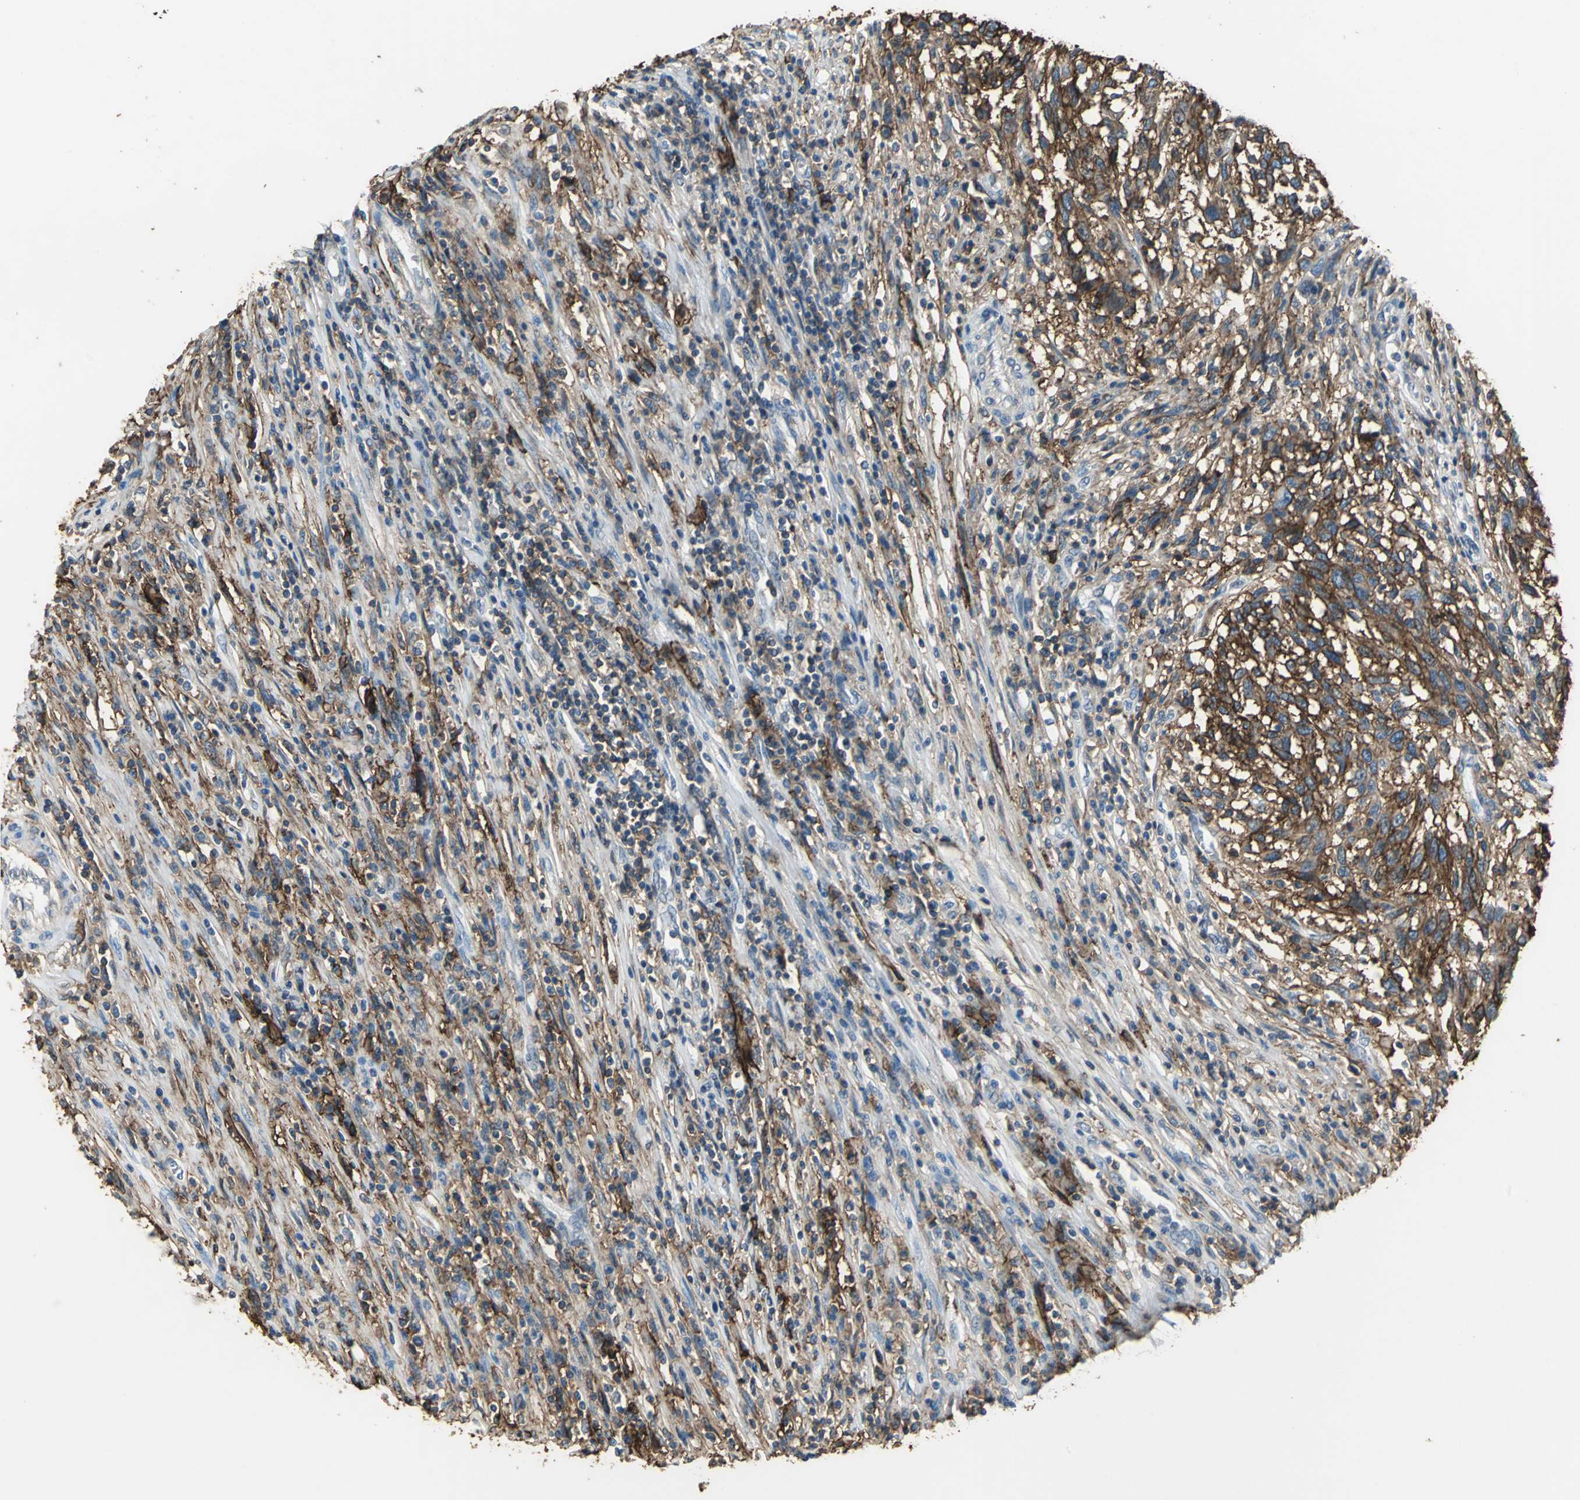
{"staining": {"intensity": "strong", "quantity": ">75%", "location": "cytoplasmic/membranous"}, "tissue": "melanoma", "cell_type": "Tumor cells", "image_type": "cancer", "snomed": [{"axis": "morphology", "description": "Malignant melanoma, Metastatic site"}, {"axis": "topography", "description": "Lymph node"}], "caption": "Tumor cells reveal high levels of strong cytoplasmic/membranous staining in approximately >75% of cells in human malignant melanoma (metastatic site).", "gene": "CD44", "patient": {"sex": "male", "age": 61}}